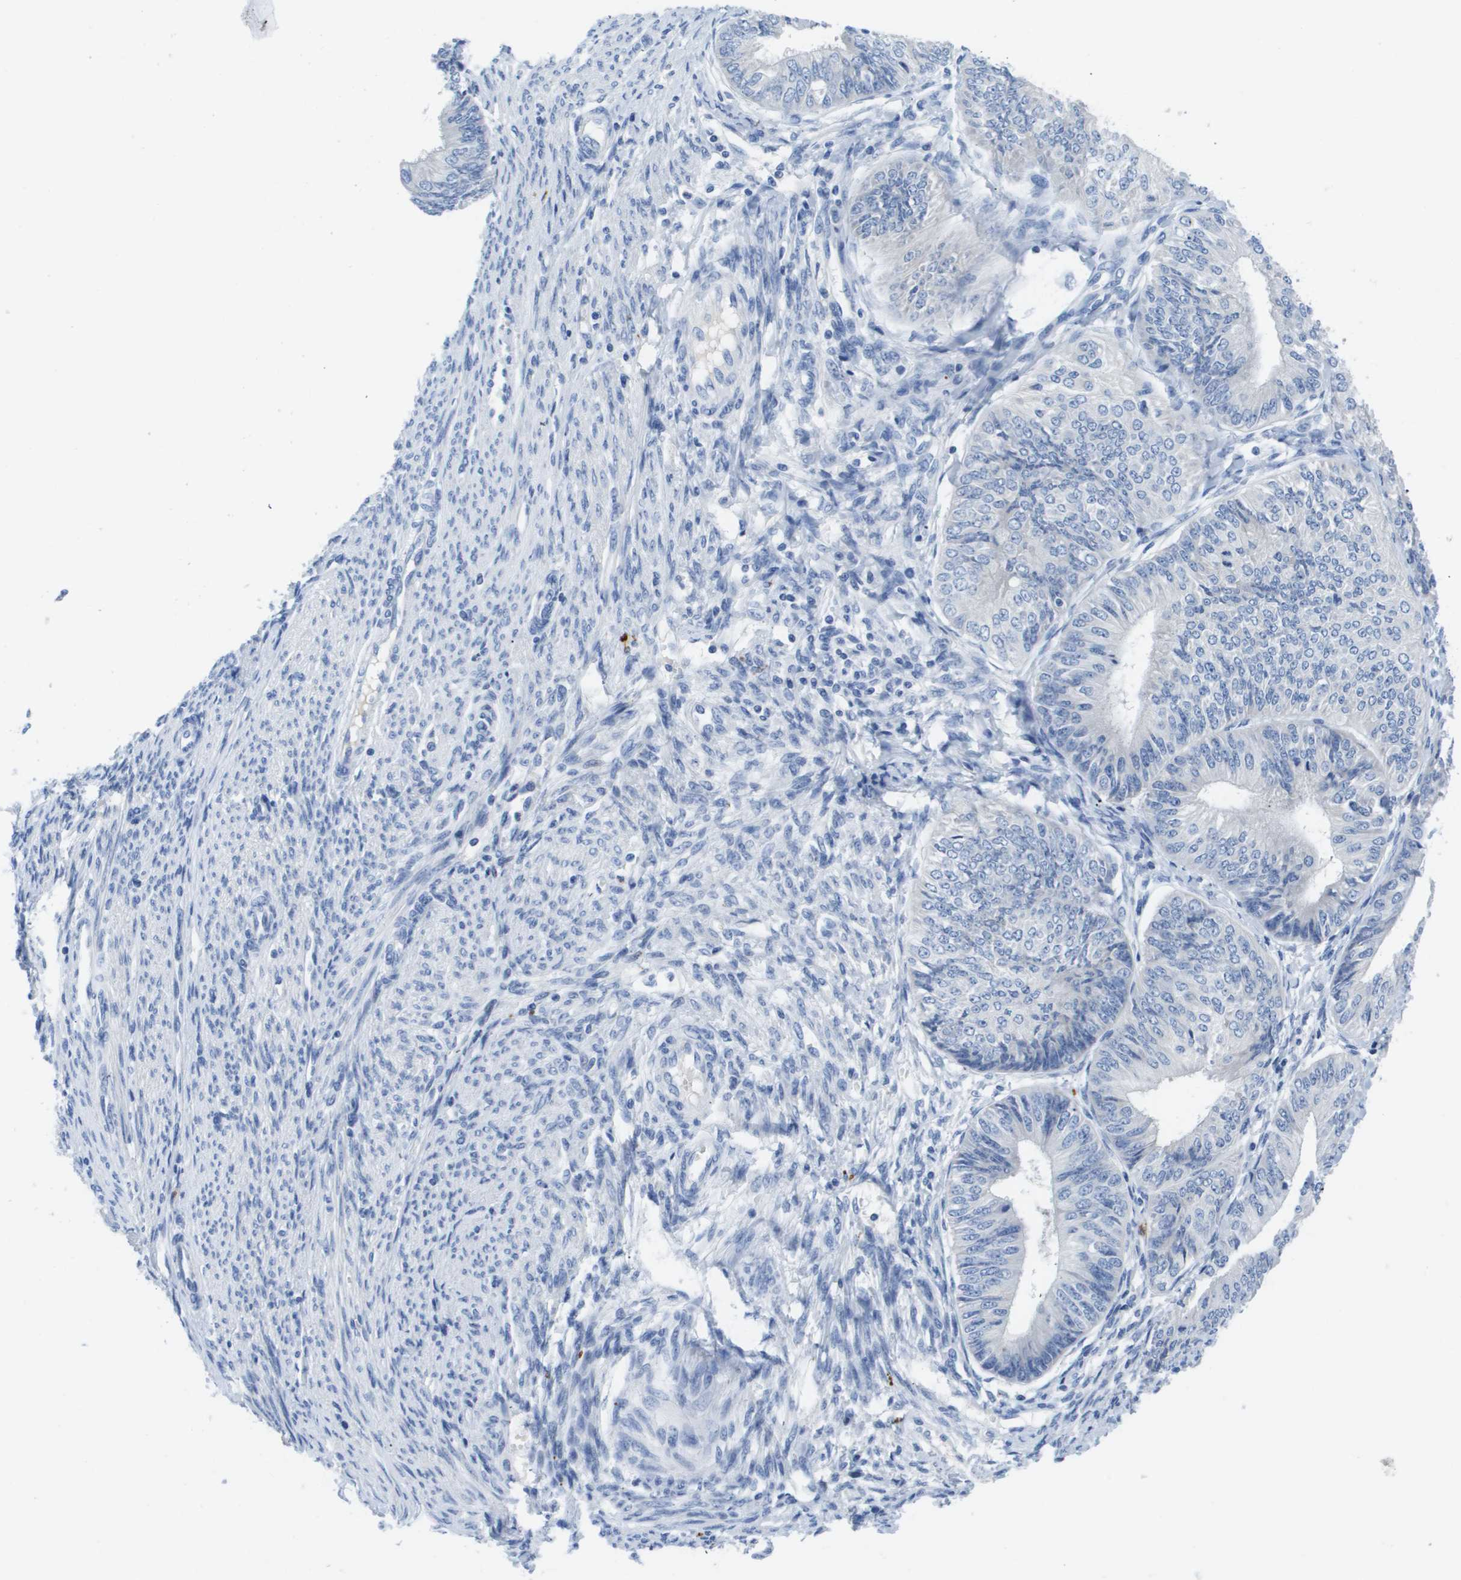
{"staining": {"intensity": "negative", "quantity": "none", "location": "none"}, "tissue": "endometrial cancer", "cell_type": "Tumor cells", "image_type": "cancer", "snomed": [{"axis": "morphology", "description": "Adenocarcinoma, NOS"}, {"axis": "topography", "description": "Endometrium"}], "caption": "Tumor cells show no significant expression in endometrial cancer (adenocarcinoma).", "gene": "MS4A1", "patient": {"sex": "female", "age": 58}}